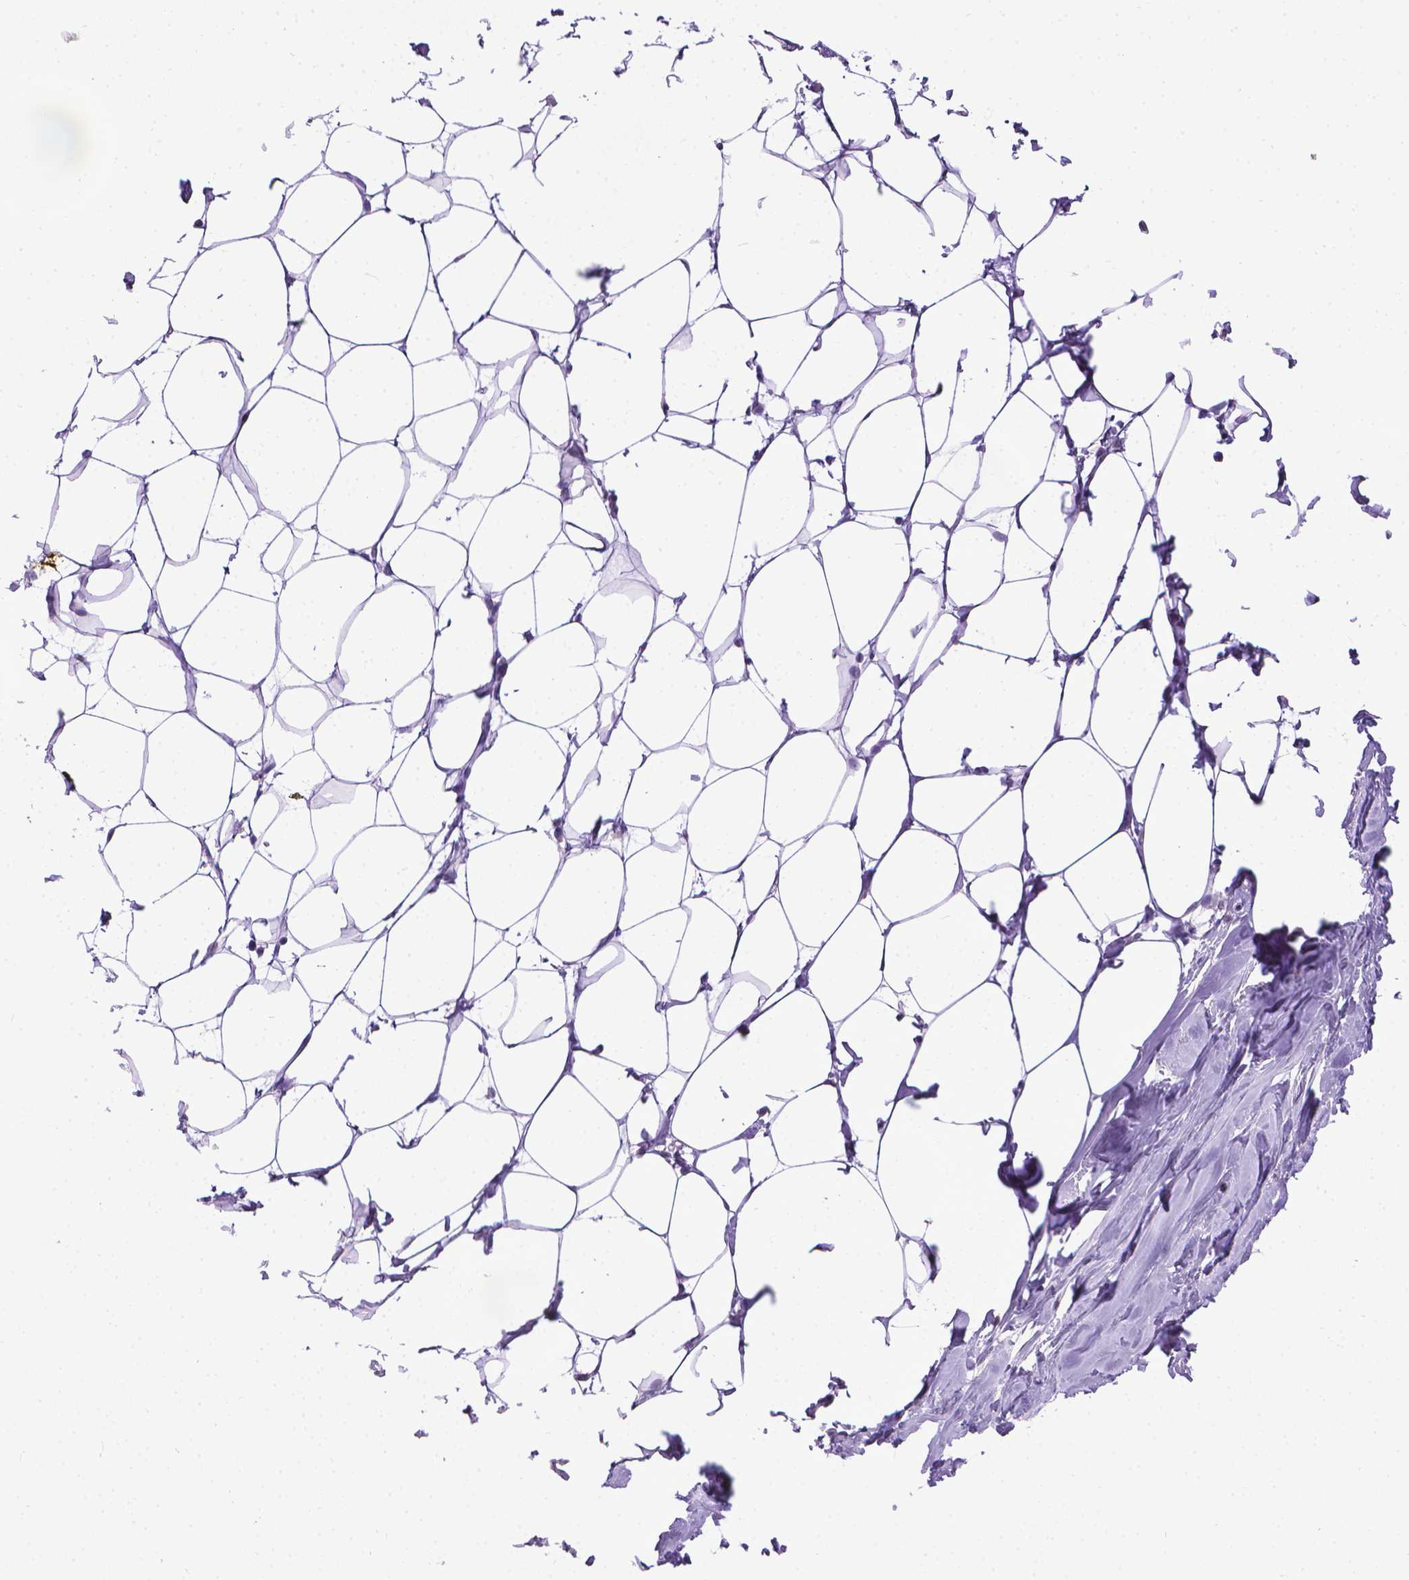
{"staining": {"intensity": "negative", "quantity": "none", "location": "none"}, "tissue": "breast", "cell_type": "Adipocytes", "image_type": "normal", "snomed": [{"axis": "morphology", "description": "Normal tissue, NOS"}, {"axis": "topography", "description": "Breast"}], "caption": "An image of breast stained for a protein displays no brown staining in adipocytes. Nuclei are stained in blue.", "gene": "KMO", "patient": {"sex": "female", "age": 27}}